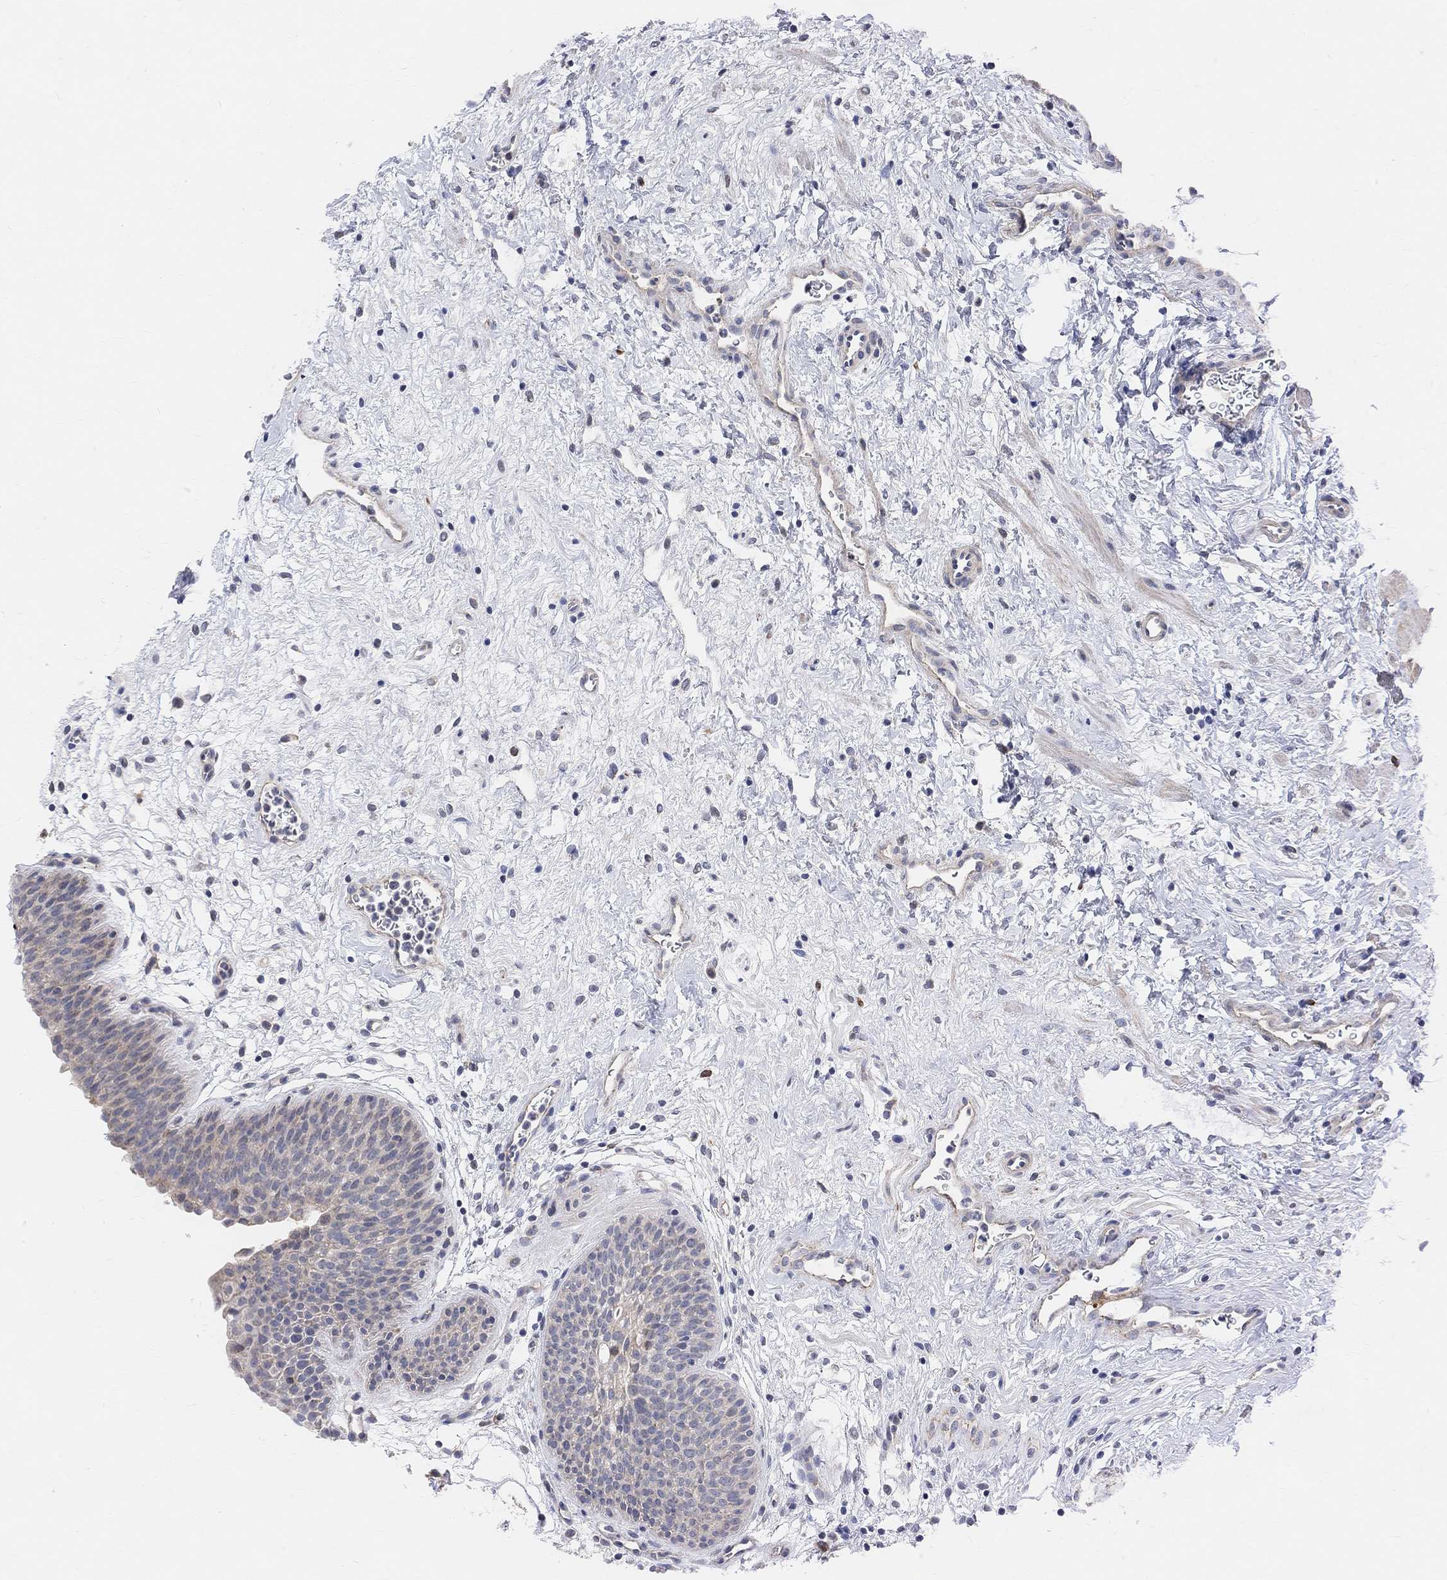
{"staining": {"intensity": "weak", "quantity": "25%-75%", "location": "cytoplasmic/membranous"}, "tissue": "urinary bladder", "cell_type": "Urothelial cells", "image_type": "normal", "snomed": [{"axis": "morphology", "description": "Normal tissue, NOS"}, {"axis": "topography", "description": "Urinary bladder"}], "caption": "Weak cytoplasmic/membranous protein staining is seen in about 25%-75% of urothelial cells in urinary bladder.", "gene": "HCRTR1", "patient": {"sex": "male", "age": 37}}